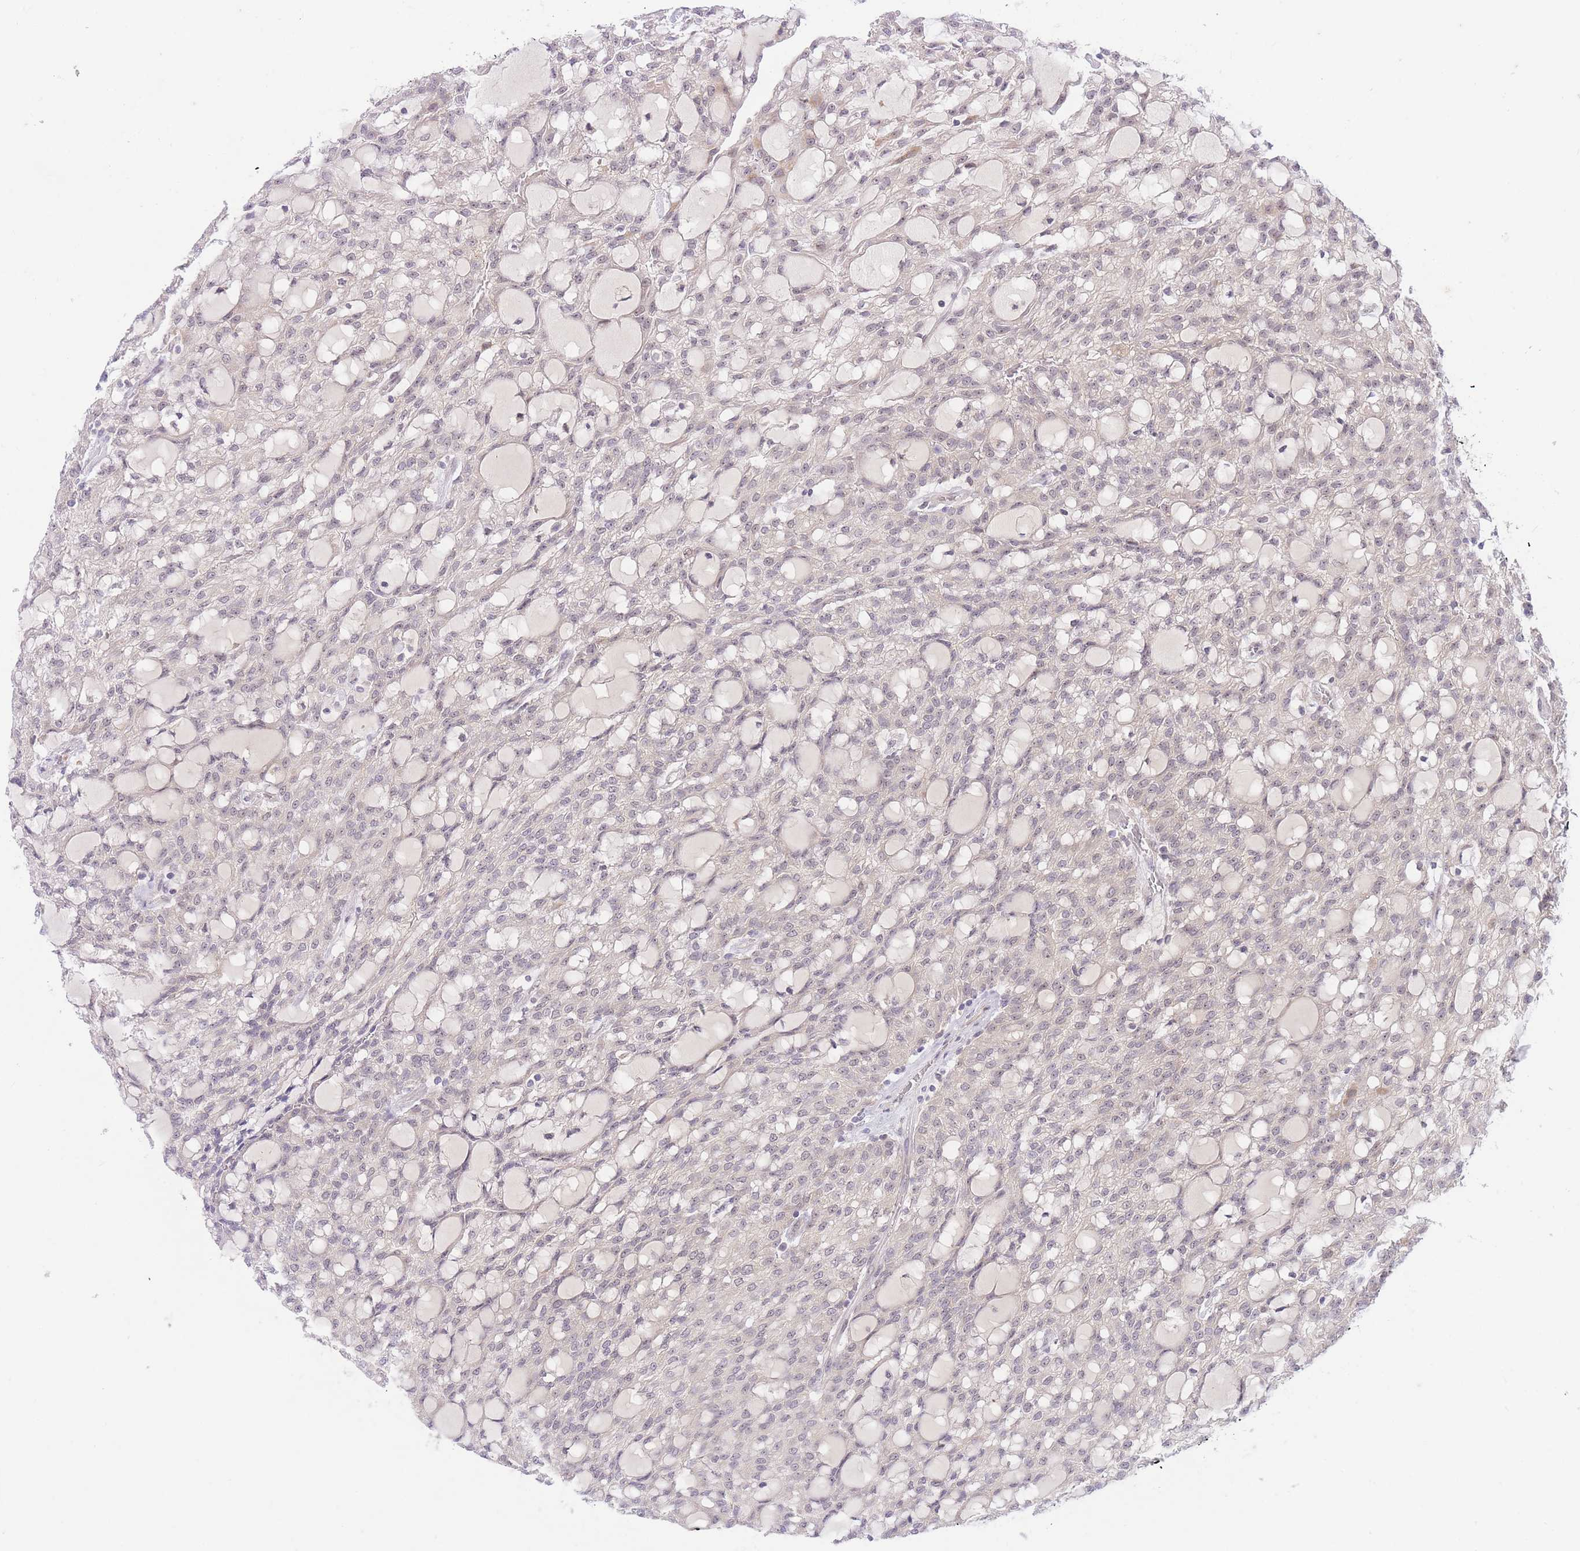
{"staining": {"intensity": "weak", "quantity": "<25%", "location": "nuclear"}, "tissue": "renal cancer", "cell_type": "Tumor cells", "image_type": "cancer", "snomed": [{"axis": "morphology", "description": "Adenocarcinoma, NOS"}, {"axis": "topography", "description": "Kidney"}], "caption": "Renal cancer was stained to show a protein in brown. There is no significant staining in tumor cells. (DAB (3,3'-diaminobenzidine) immunohistochemistry visualized using brightfield microscopy, high magnification).", "gene": "SLC25A33", "patient": {"sex": "male", "age": 63}}